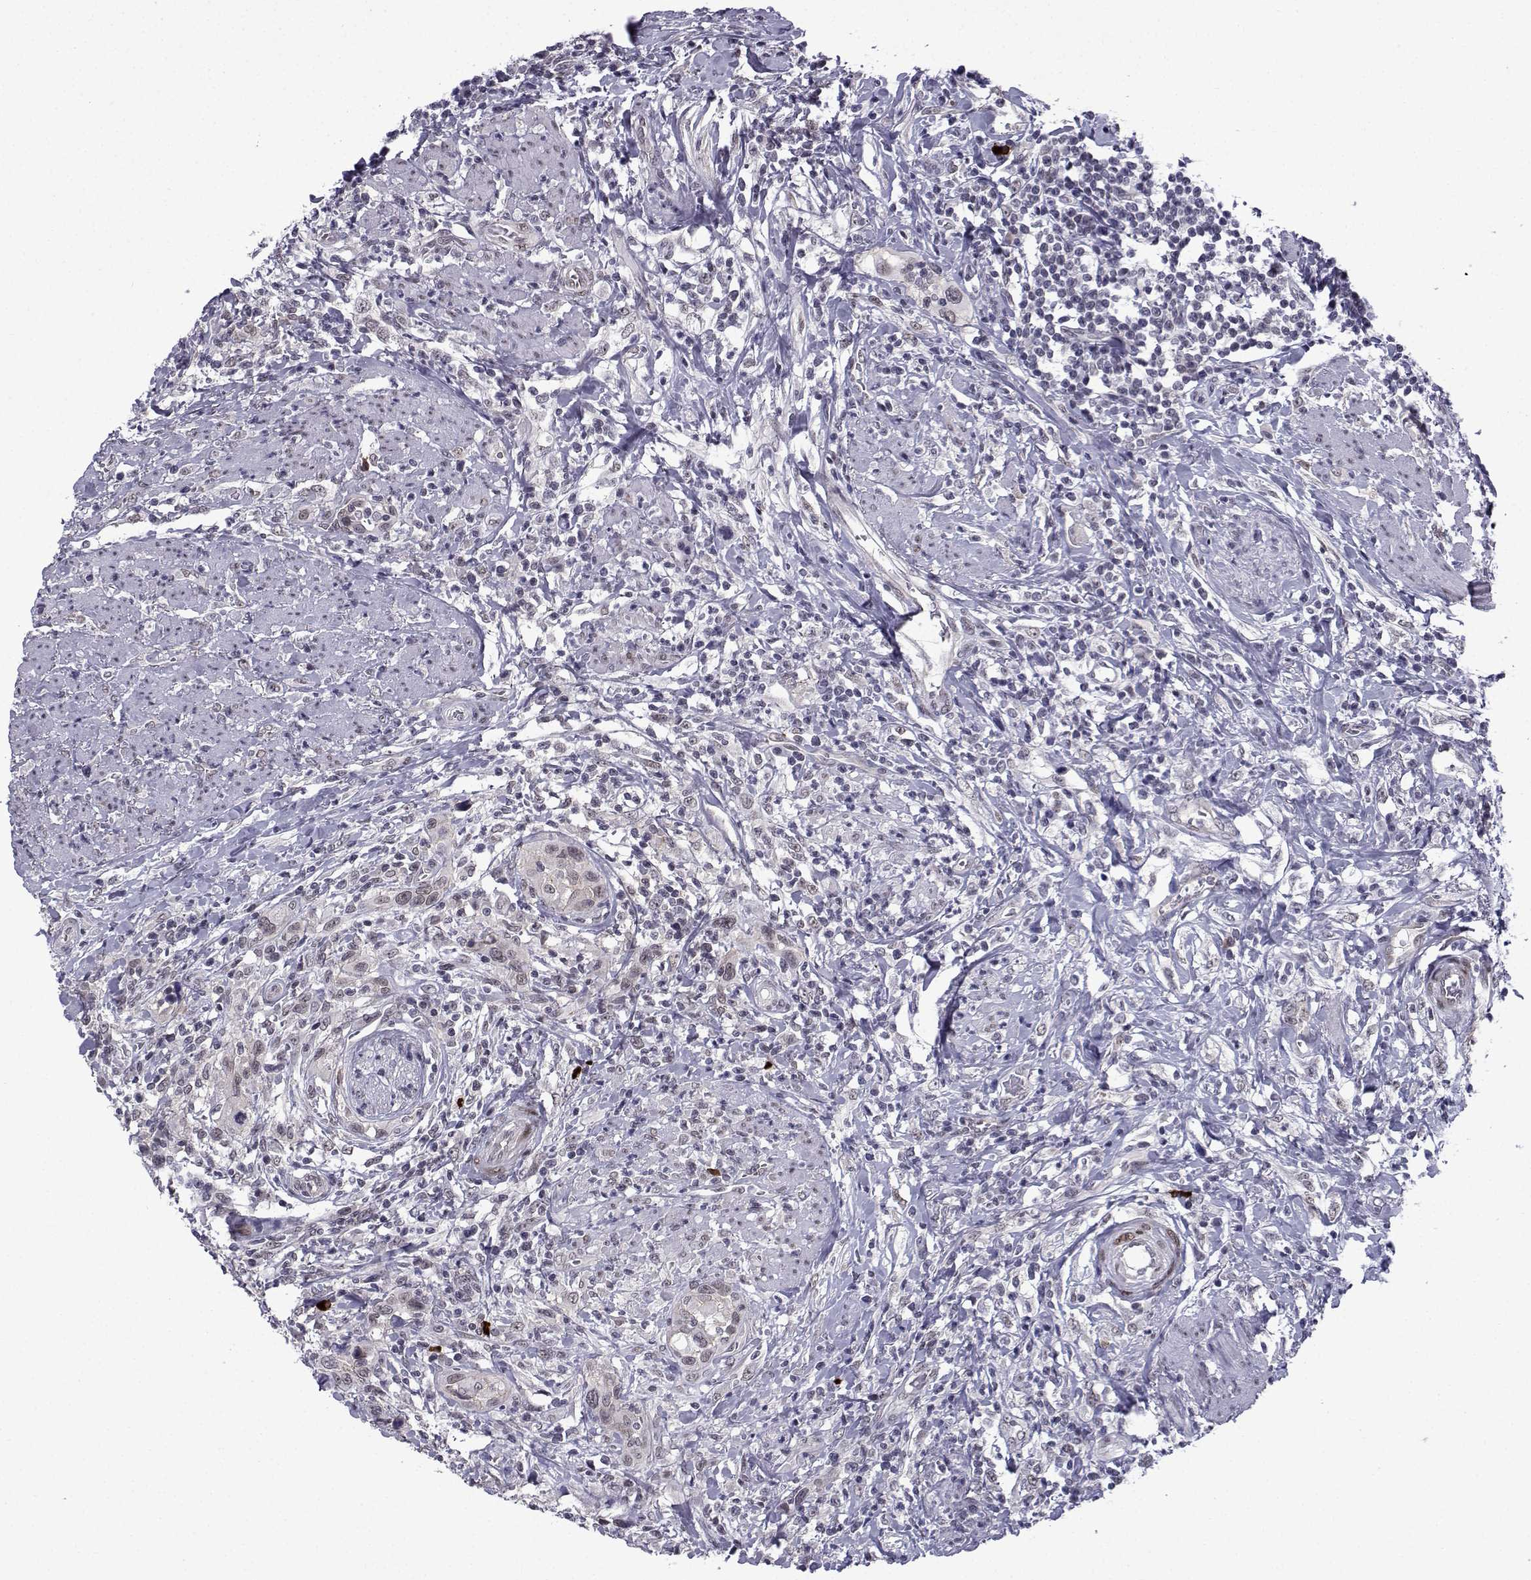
{"staining": {"intensity": "weak", "quantity": "<25%", "location": "nuclear"}, "tissue": "urothelial cancer", "cell_type": "Tumor cells", "image_type": "cancer", "snomed": [{"axis": "morphology", "description": "Urothelial carcinoma, NOS"}, {"axis": "morphology", "description": "Urothelial carcinoma, High grade"}, {"axis": "topography", "description": "Urinary bladder"}], "caption": "An image of human urothelial cancer is negative for staining in tumor cells.", "gene": "RBM24", "patient": {"sex": "female", "age": 64}}